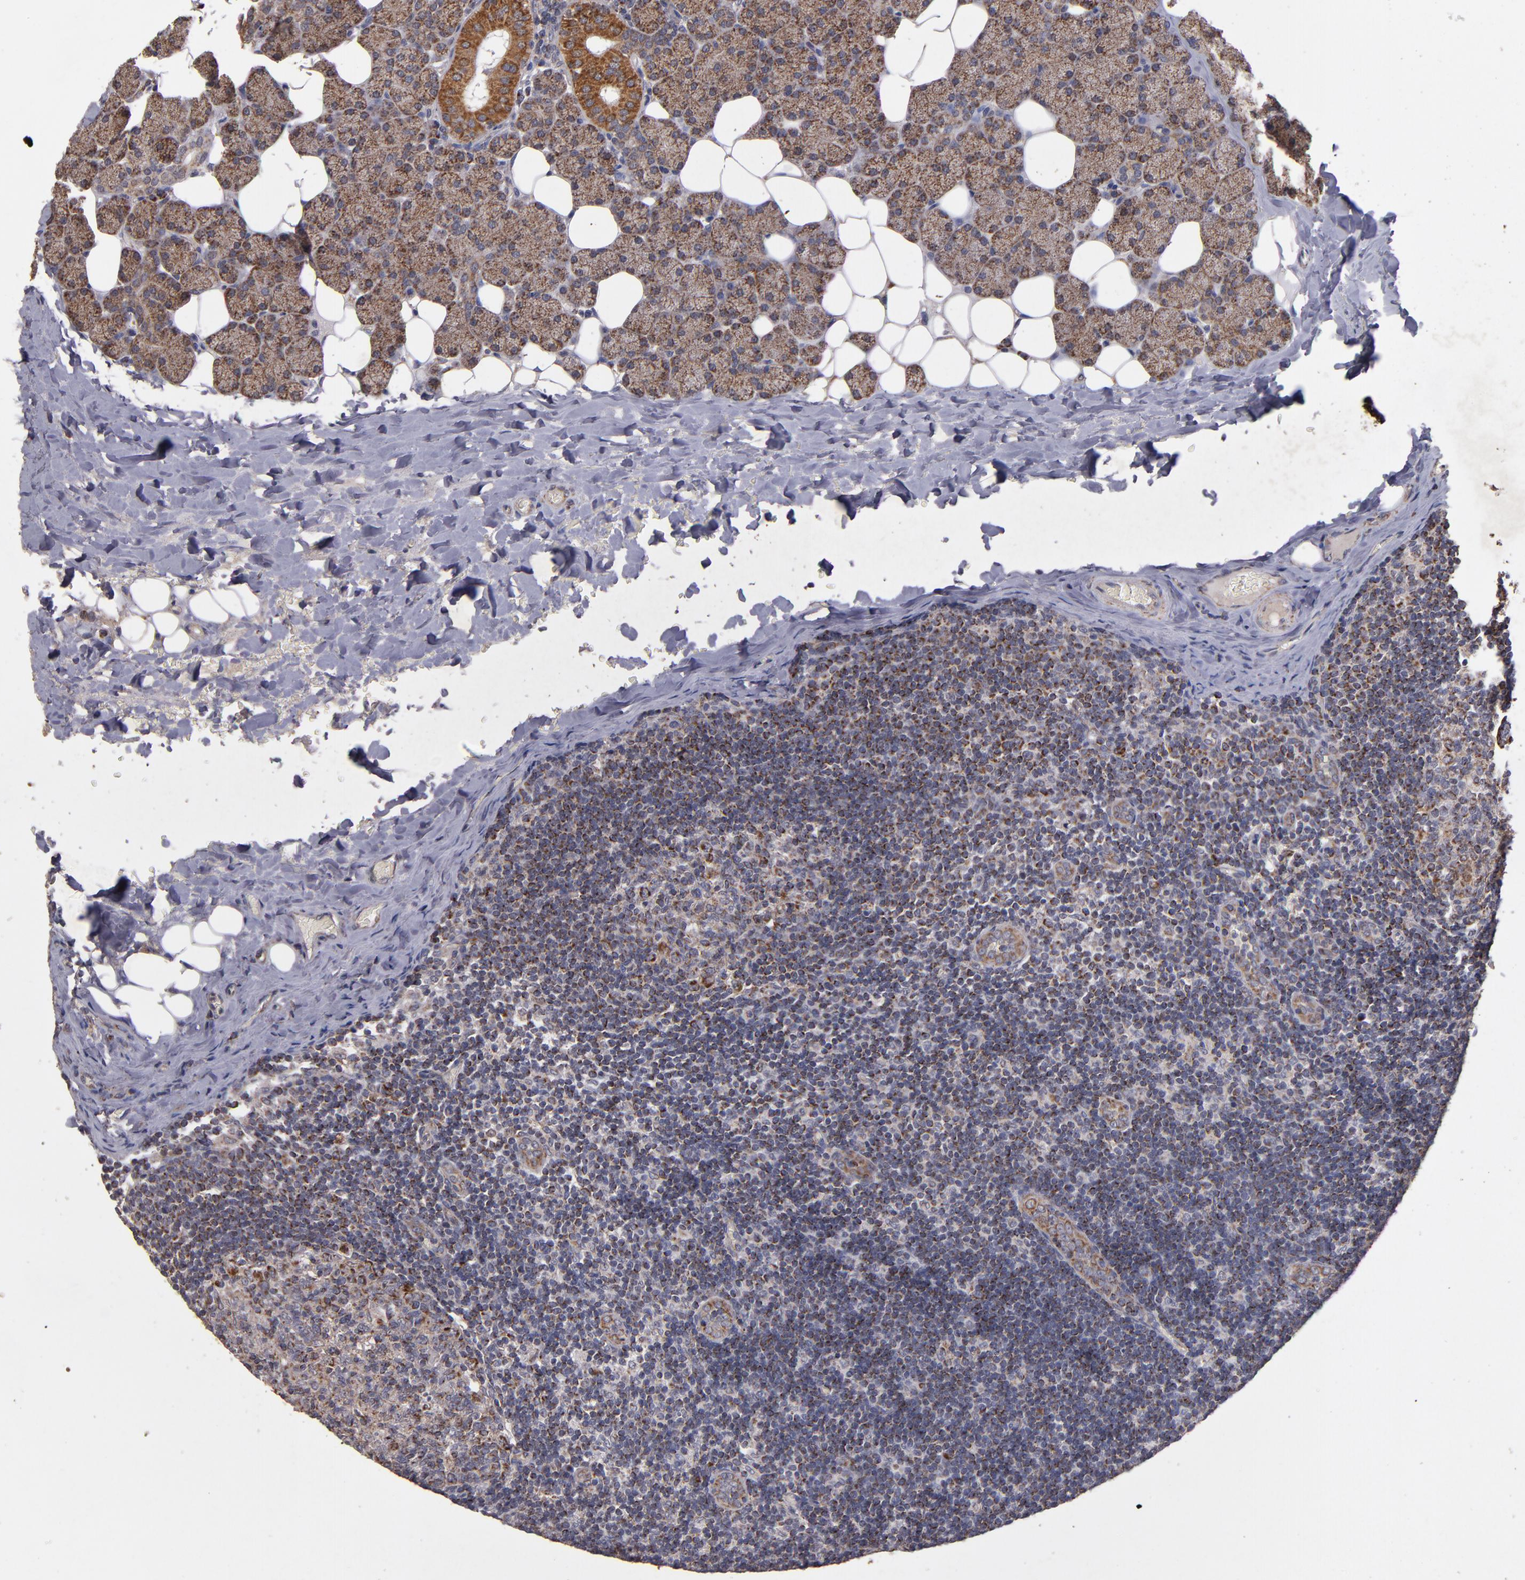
{"staining": {"intensity": "moderate", "quantity": "25%-75%", "location": "nuclear"}, "tissue": "lymph node", "cell_type": "Germinal center cells", "image_type": "normal", "snomed": [{"axis": "morphology", "description": "Normal tissue, NOS"}, {"axis": "topography", "description": "Lymph node"}, {"axis": "topography", "description": "Salivary gland"}], "caption": "Protein analysis of normal lymph node shows moderate nuclear positivity in approximately 25%-75% of germinal center cells.", "gene": "TIMM9", "patient": {"sex": "male", "age": 8}}